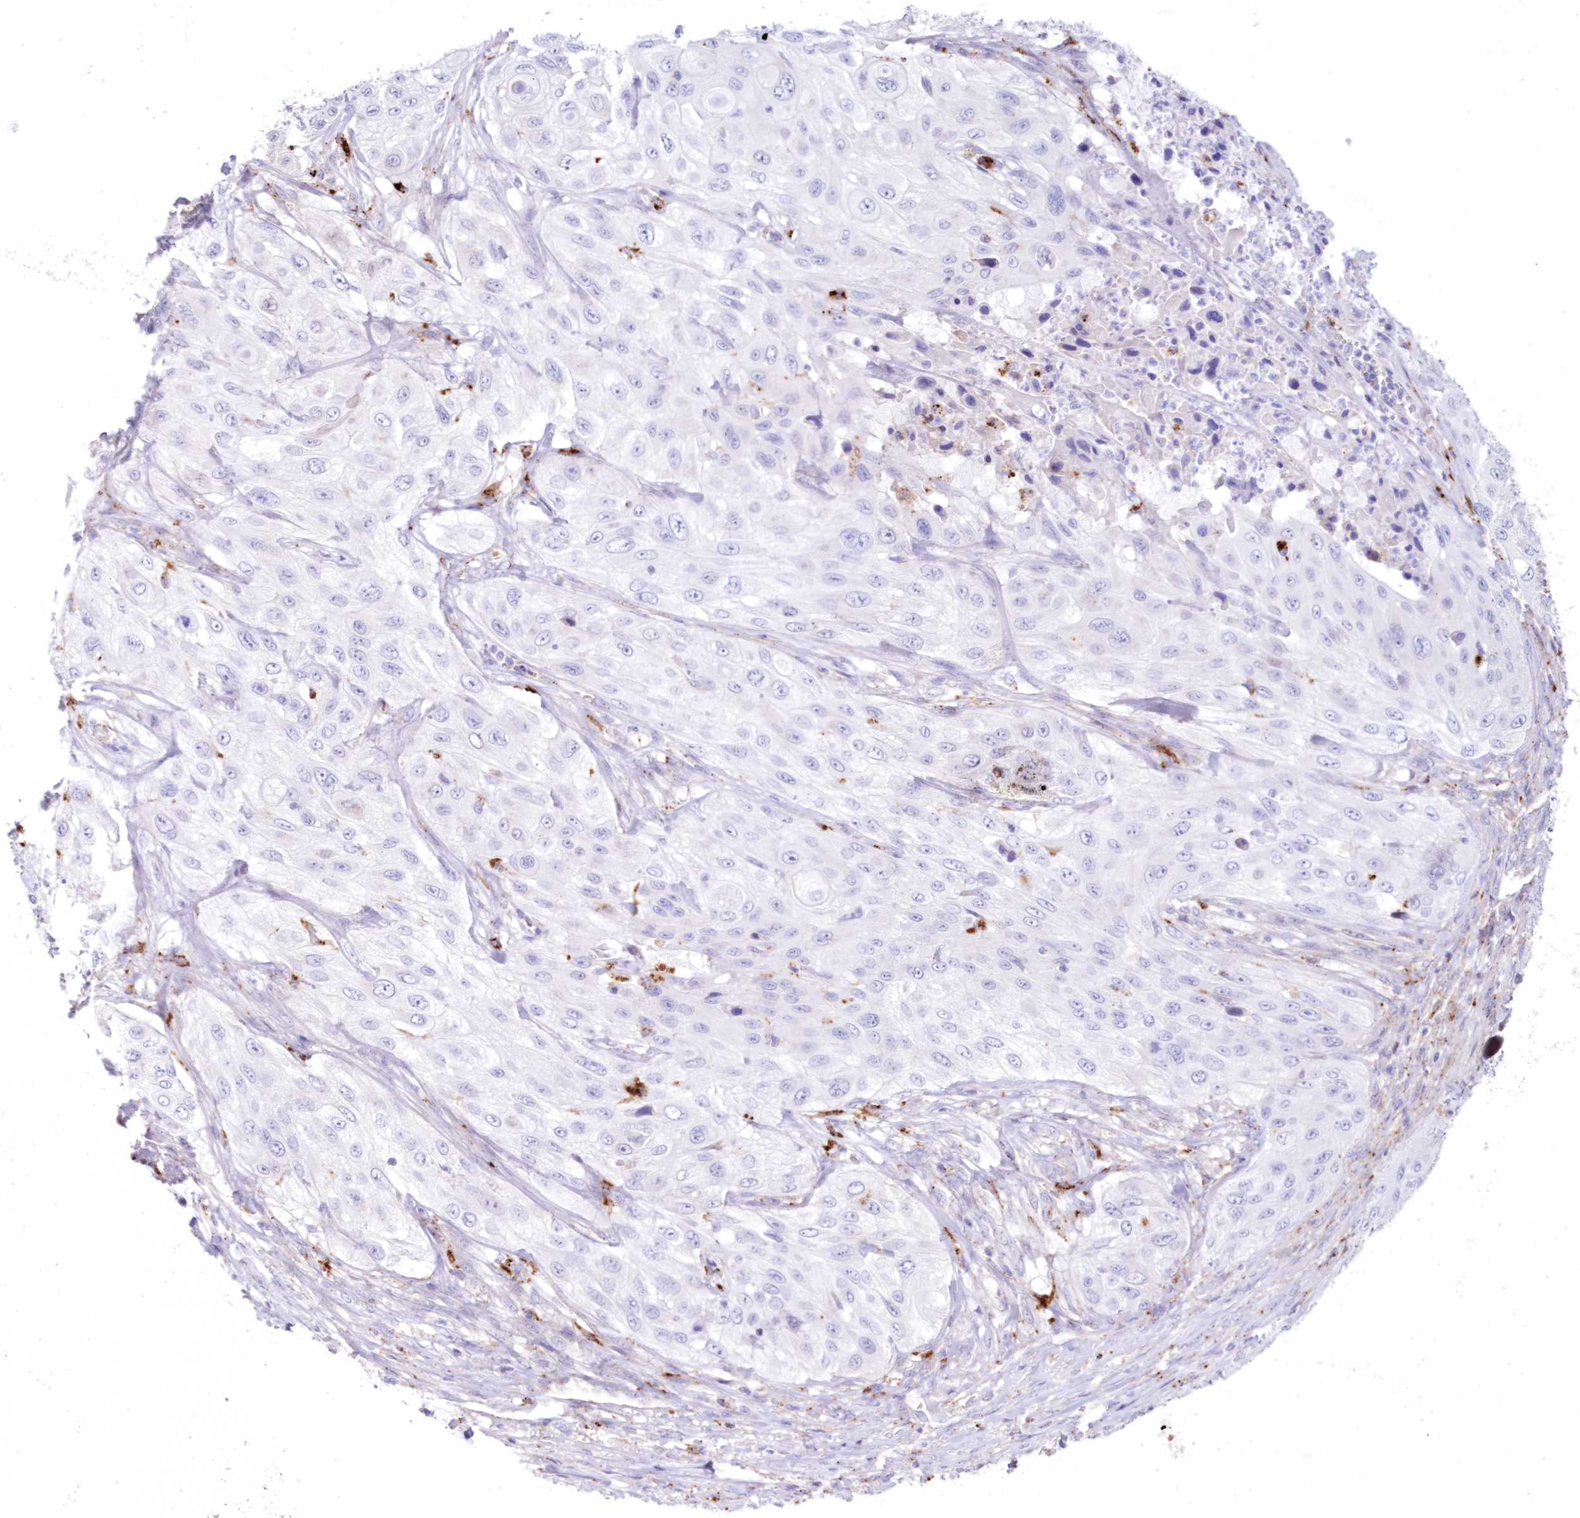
{"staining": {"intensity": "negative", "quantity": "none", "location": "none"}, "tissue": "cervical cancer", "cell_type": "Tumor cells", "image_type": "cancer", "snomed": [{"axis": "morphology", "description": "Squamous cell carcinoma, NOS"}, {"axis": "topography", "description": "Cervix"}], "caption": "High magnification brightfield microscopy of cervical cancer stained with DAB (brown) and counterstained with hematoxylin (blue): tumor cells show no significant expression.", "gene": "TPP1", "patient": {"sex": "female", "age": 42}}